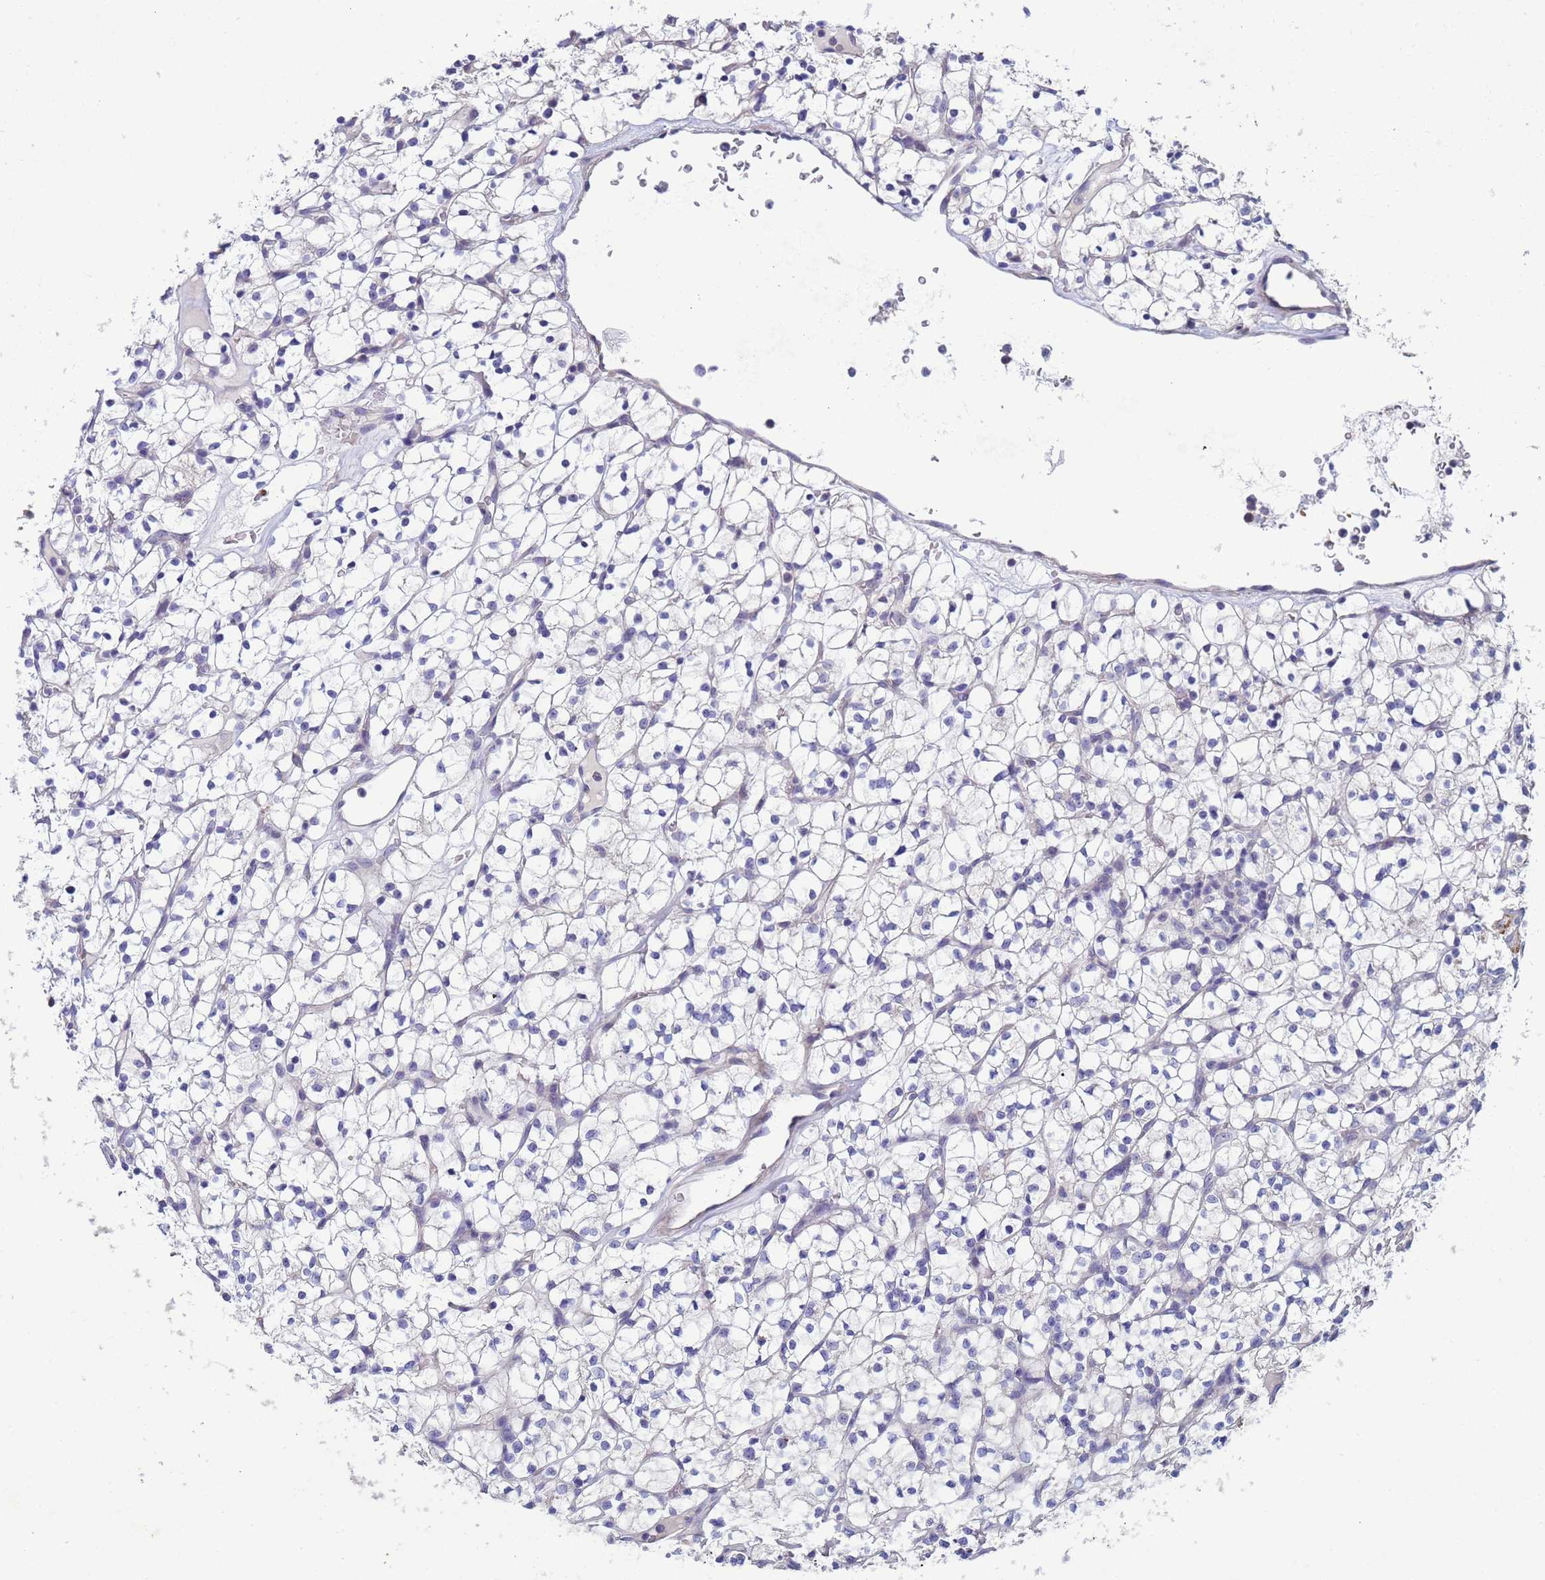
{"staining": {"intensity": "negative", "quantity": "none", "location": "none"}, "tissue": "renal cancer", "cell_type": "Tumor cells", "image_type": "cancer", "snomed": [{"axis": "morphology", "description": "Adenocarcinoma, NOS"}, {"axis": "topography", "description": "Kidney"}], "caption": "IHC of human renal cancer (adenocarcinoma) displays no expression in tumor cells.", "gene": "CLHC1", "patient": {"sex": "female", "age": 64}}